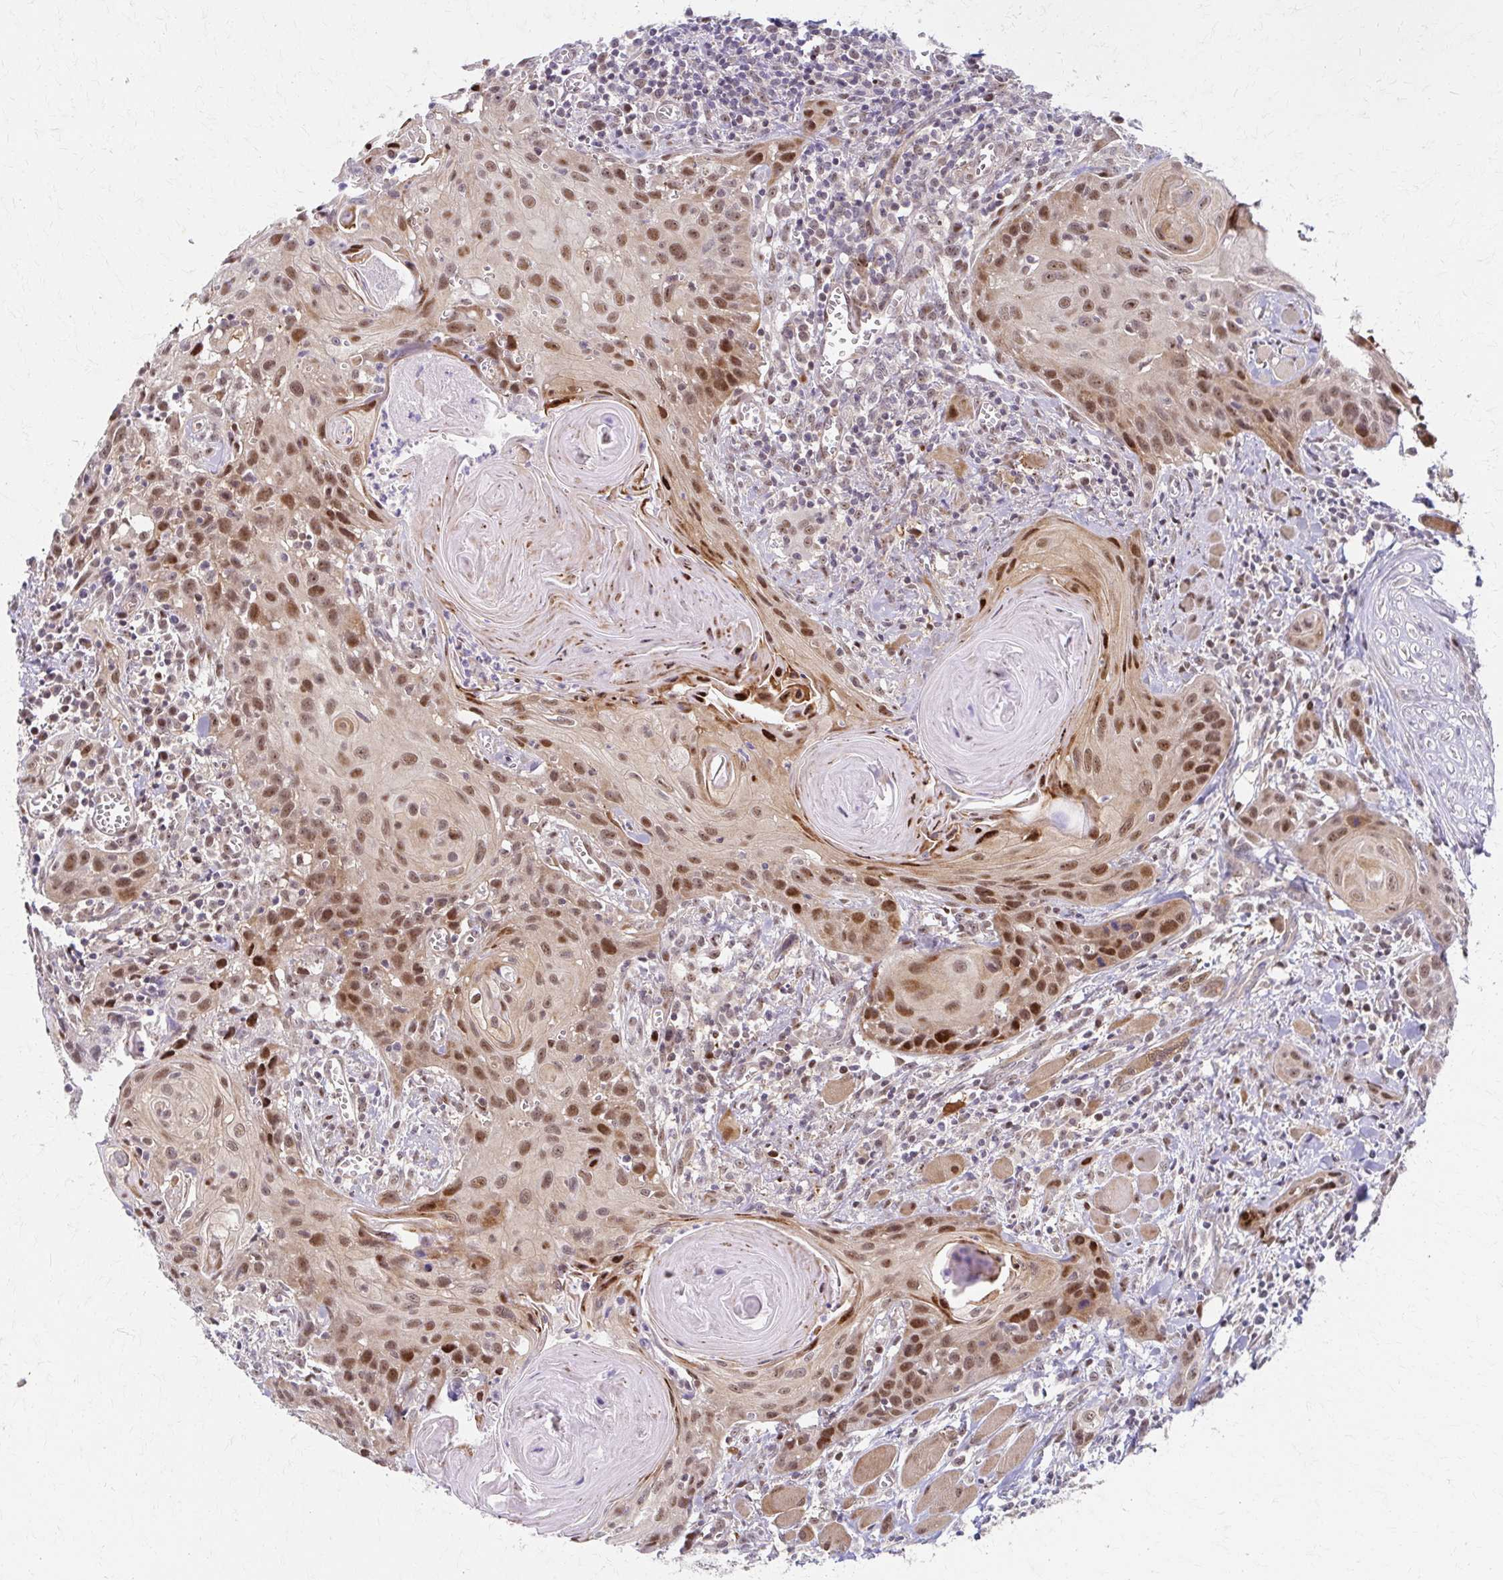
{"staining": {"intensity": "moderate", "quantity": ">75%", "location": "nuclear"}, "tissue": "head and neck cancer", "cell_type": "Tumor cells", "image_type": "cancer", "snomed": [{"axis": "morphology", "description": "Squamous cell carcinoma, NOS"}, {"axis": "topography", "description": "Oral tissue"}, {"axis": "topography", "description": "Head-Neck"}], "caption": "Protein staining demonstrates moderate nuclear expression in approximately >75% of tumor cells in squamous cell carcinoma (head and neck).", "gene": "PSMD7", "patient": {"sex": "male", "age": 58}}